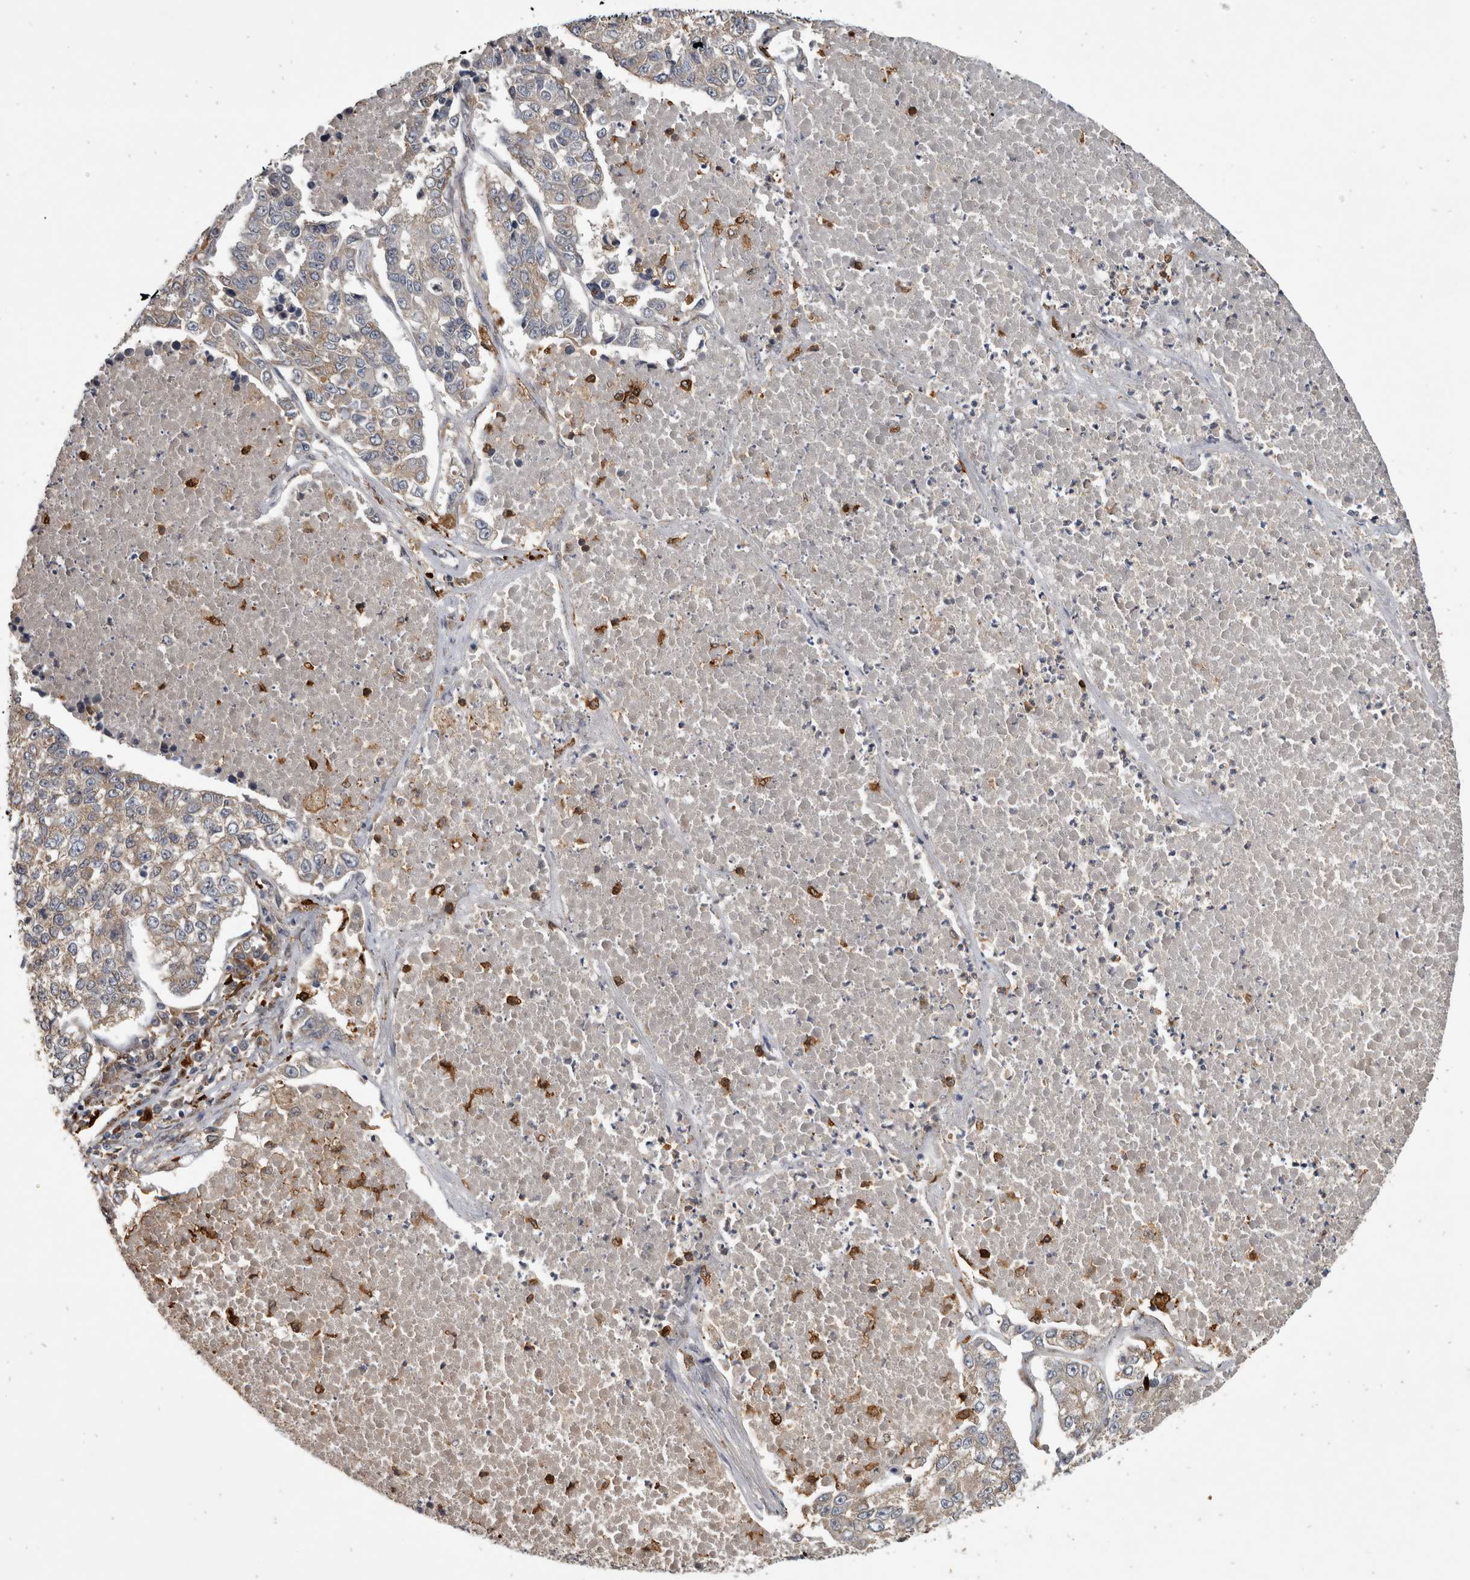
{"staining": {"intensity": "weak", "quantity": "25%-75%", "location": "cytoplasmic/membranous"}, "tissue": "lung cancer", "cell_type": "Tumor cells", "image_type": "cancer", "snomed": [{"axis": "morphology", "description": "Adenocarcinoma, NOS"}, {"axis": "topography", "description": "Lung"}], "caption": "Adenocarcinoma (lung) stained with immunohistochemistry (IHC) exhibits weak cytoplasmic/membranous positivity in about 25%-75% of tumor cells.", "gene": "ATXN2", "patient": {"sex": "male", "age": 49}}